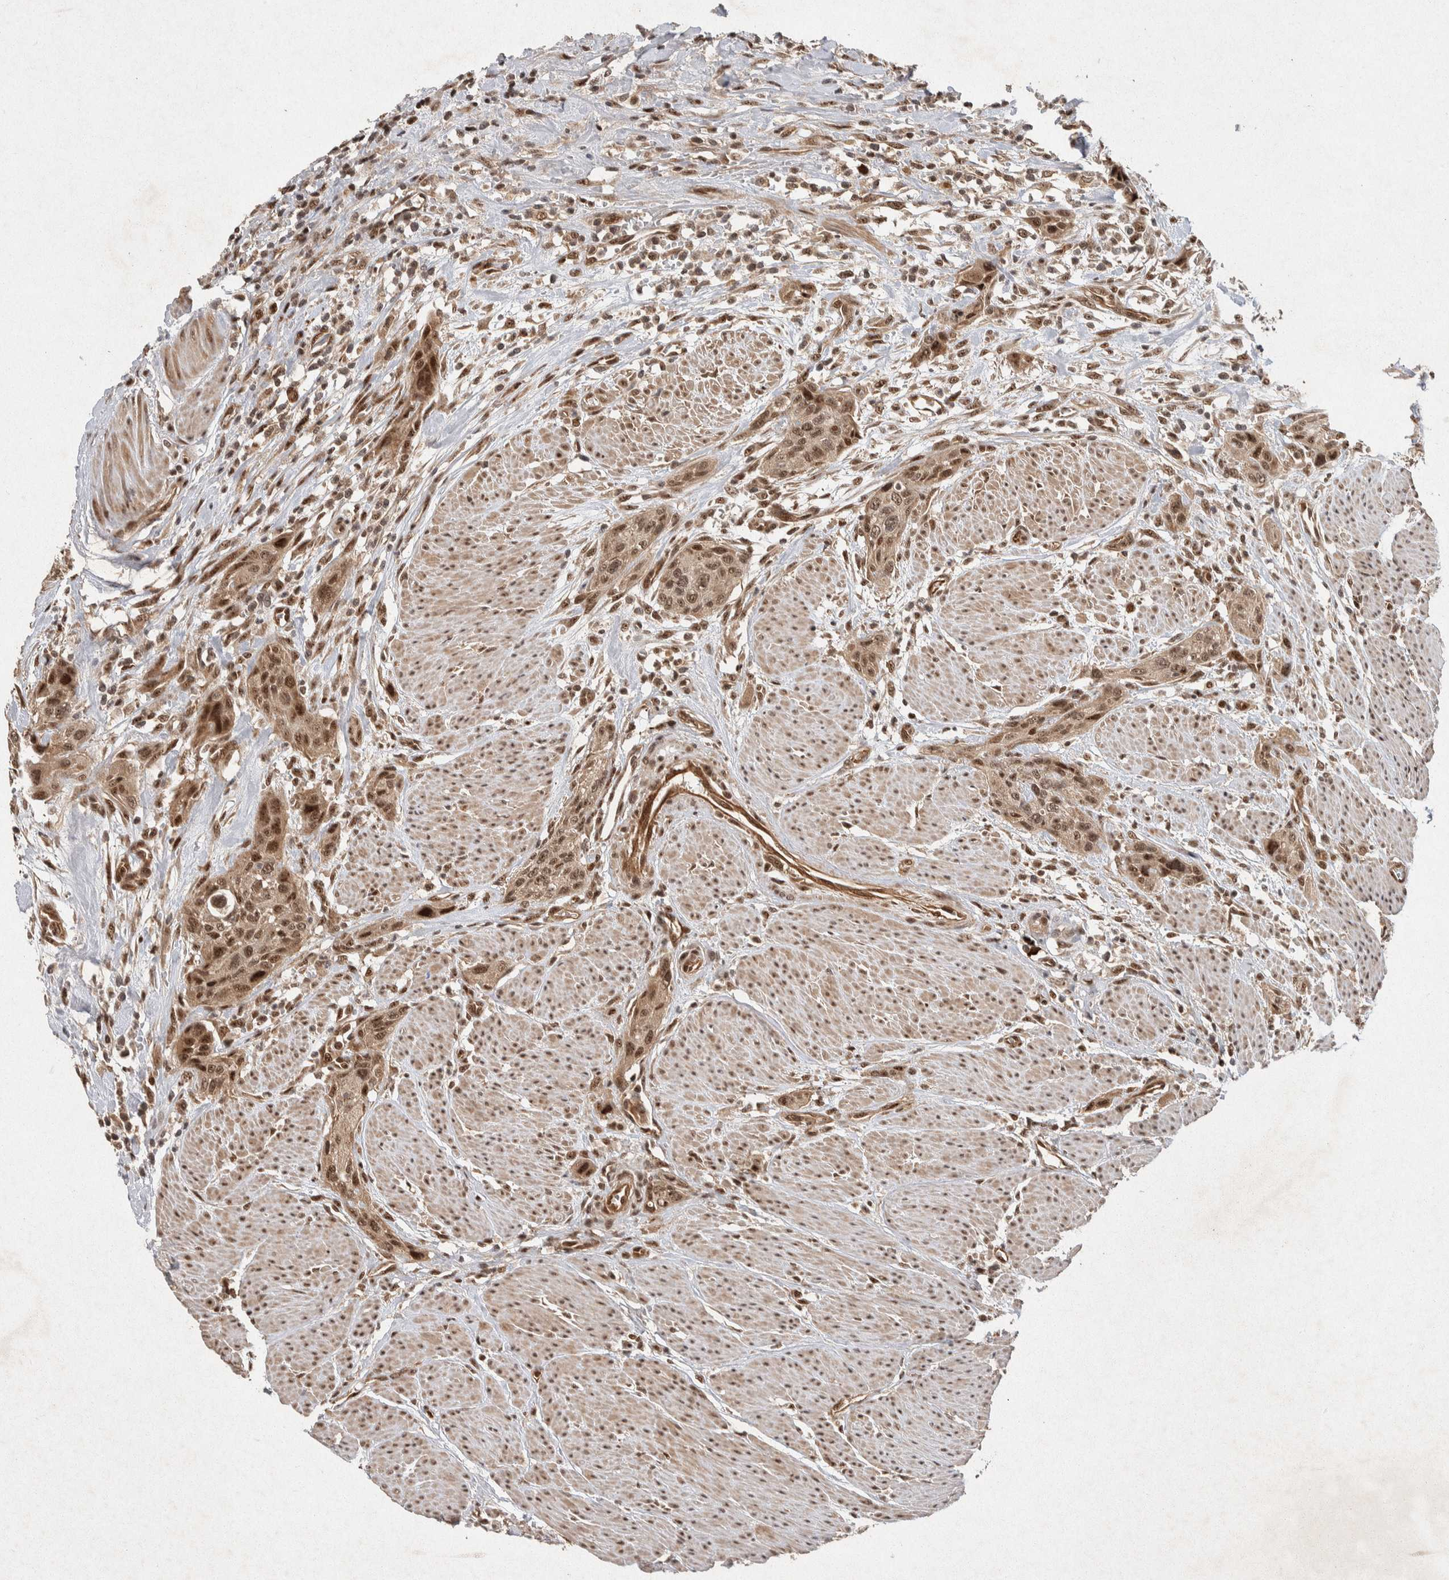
{"staining": {"intensity": "moderate", "quantity": ">75%", "location": "cytoplasmic/membranous,nuclear"}, "tissue": "urothelial cancer", "cell_type": "Tumor cells", "image_type": "cancer", "snomed": [{"axis": "morphology", "description": "Urothelial carcinoma, High grade"}, {"axis": "topography", "description": "Urinary bladder"}], "caption": "Protein staining of urothelial carcinoma (high-grade) tissue displays moderate cytoplasmic/membranous and nuclear staining in about >75% of tumor cells.", "gene": "TOR1B", "patient": {"sex": "male", "age": 35}}